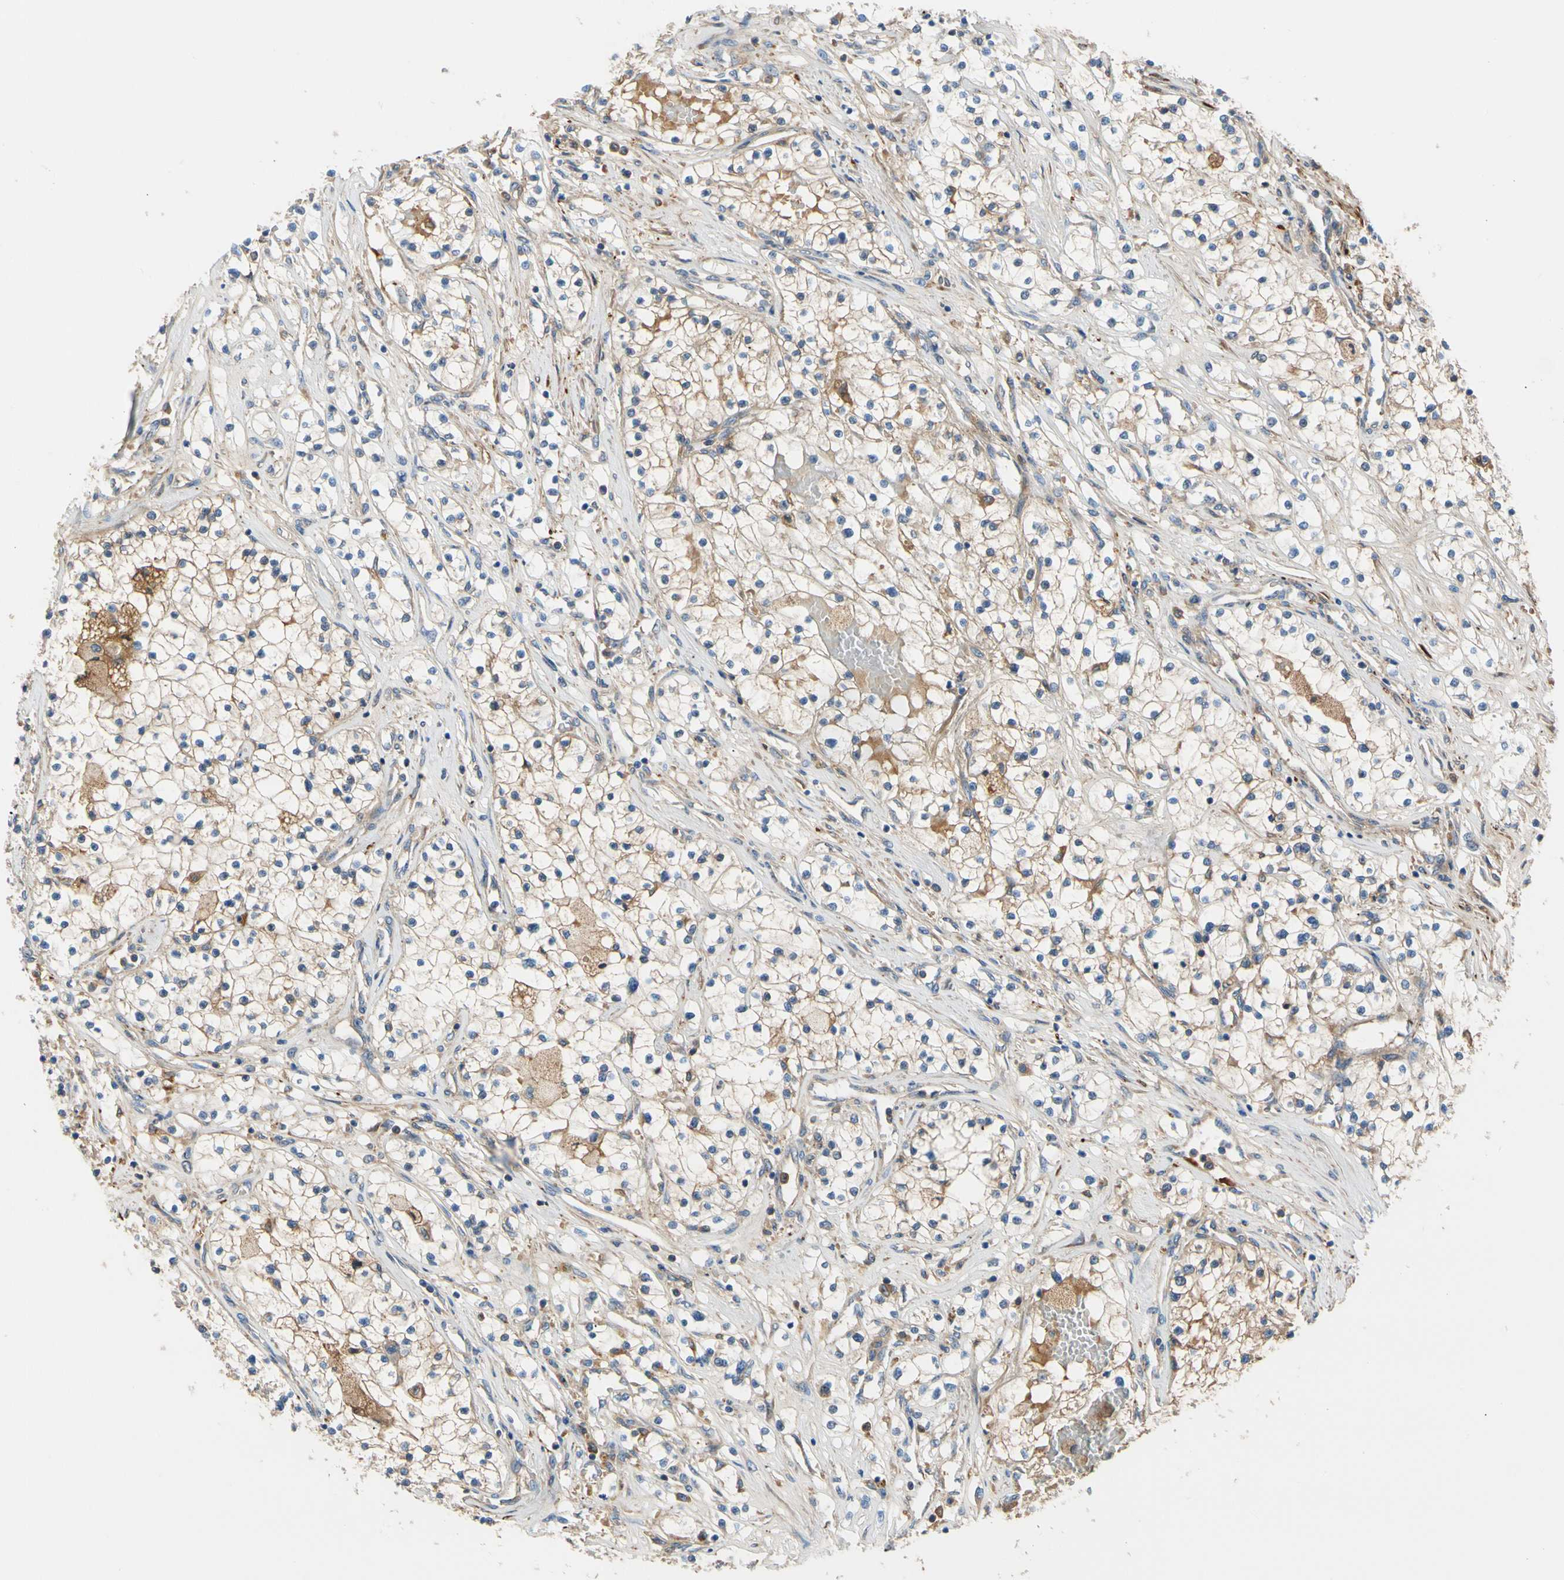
{"staining": {"intensity": "weak", "quantity": "25%-75%", "location": "cytoplasmic/membranous"}, "tissue": "renal cancer", "cell_type": "Tumor cells", "image_type": "cancer", "snomed": [{"axis": "morphology", "description": "Adenocarcinoma, NOS"}, {"axis": "topography", "description": "Kidney"}], "caption": "Immunohistochemical staining of renal adenocarcinoma reveals weak cytoplasmic/membranous protein staining in approximately 25%-75% of tumor cells. Using DAB (3,3'-diaminobenzidine) (brown) and hematoxylin (blue) stains, captured at high magnification using brightfield microscopy.", "gene": "ENTREP3", "patient": {"sex": "male", "age": 68}}